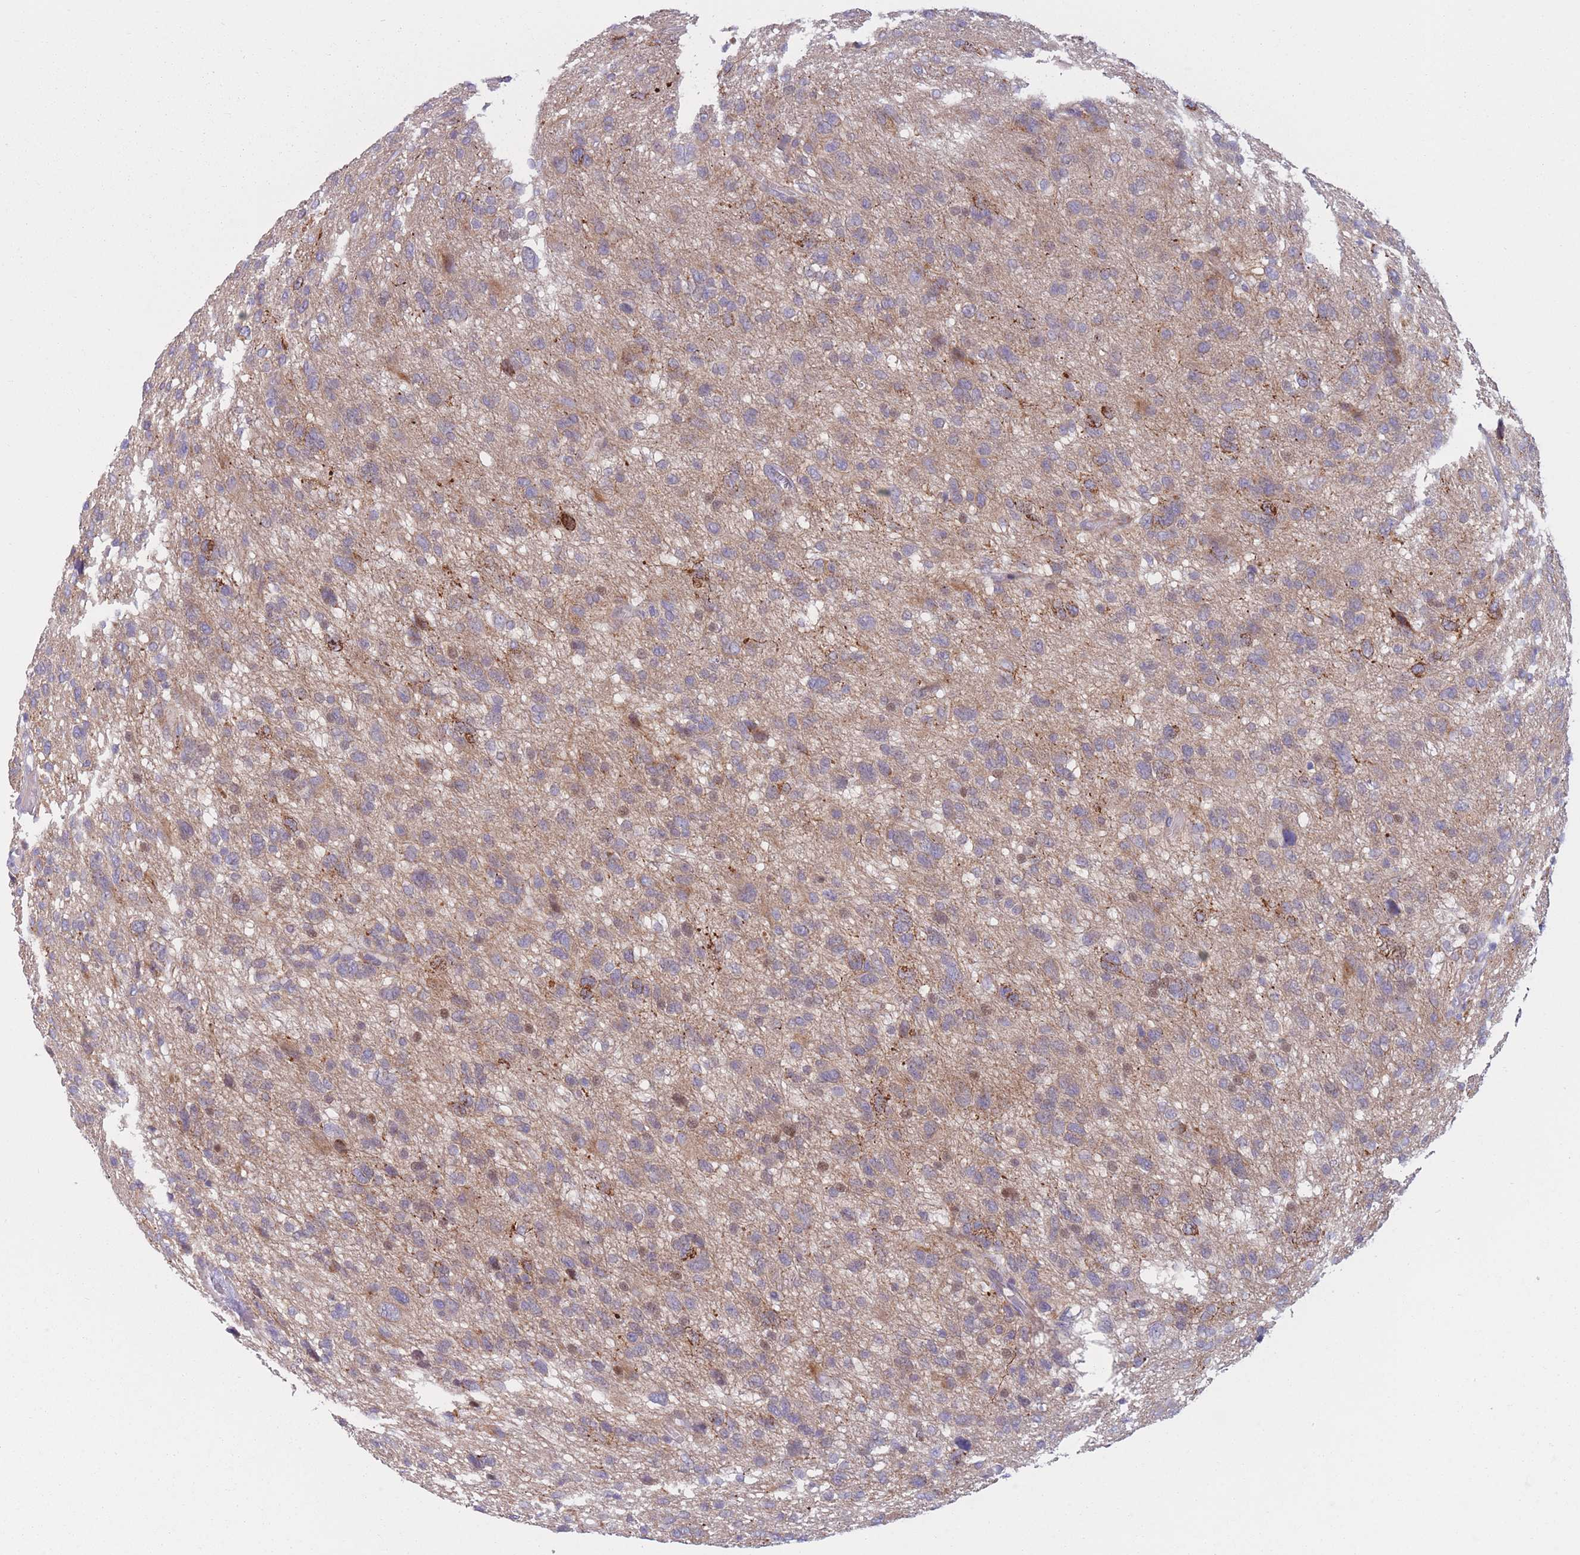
{"staining": {"intensity": "negative", "quantity": "none", "location": "none"}, "tissue": "glioma", "cell_type": "Tumor cells", "image_type": "cancer", "snomed": [{"axis": "morphology", "description": "Glioma, malignant, High grade"}, {"axis": "topography", "description": "Brain"}], "caption": "The immunohistochemistry micrograph has no significant expression in tumor cells of malignant high-grade glioma tissue.", "gene": "PDE4A", "patient": {"sex": "female", "age": 59}}